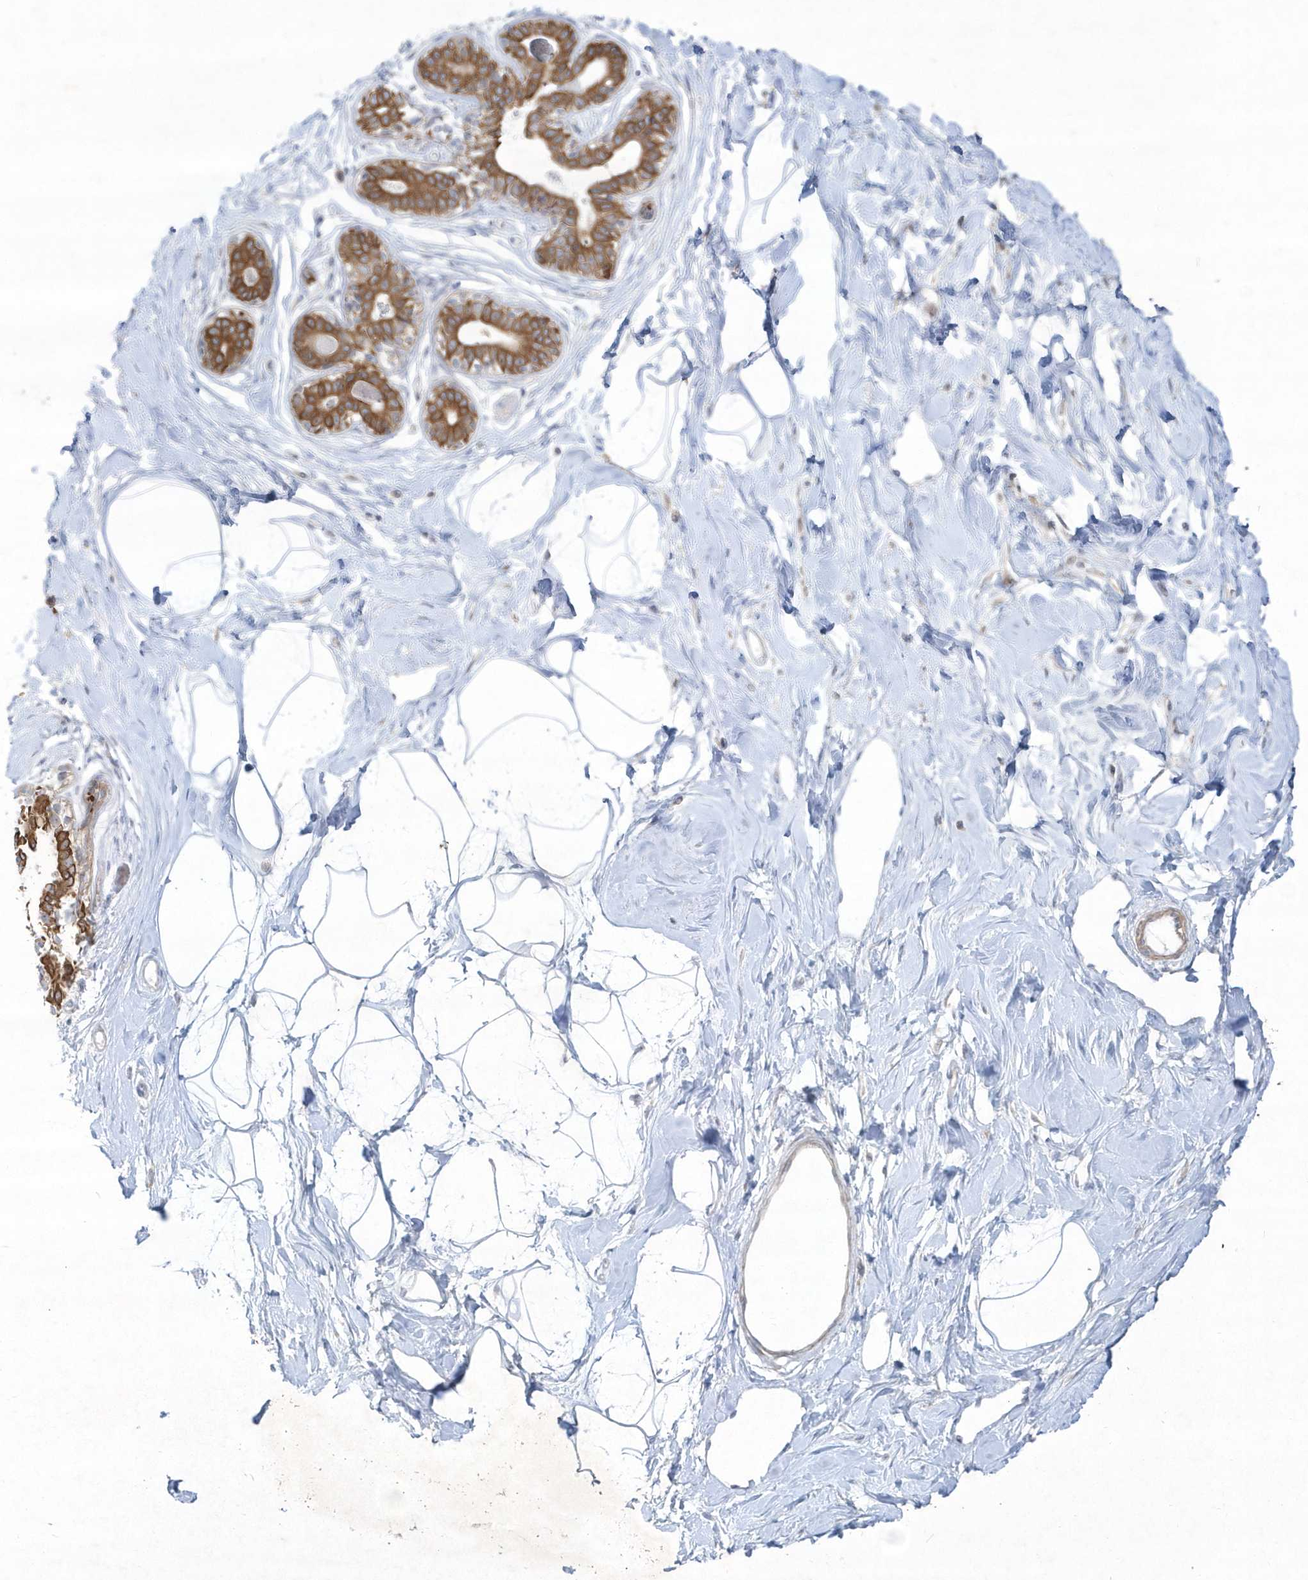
{"staining": {"intensity": "negative", "quantity": "none", "location": "none"}, "tissue": "breast", "cell_type": "Adipocytes", "image_type": "normal", "snomed": [{"axis": "morphology", "description": "Normal tissue, NOS"}, {"axis": "topography", "description": "Breast"}], "caption": "A high-resolution photomicrograph shows immunohistochemistry staining of normal breast, which reveals no significant positivity in adipocytes.", "gene": "LARS1", "patient": {"sex": "female", "age": 45}}